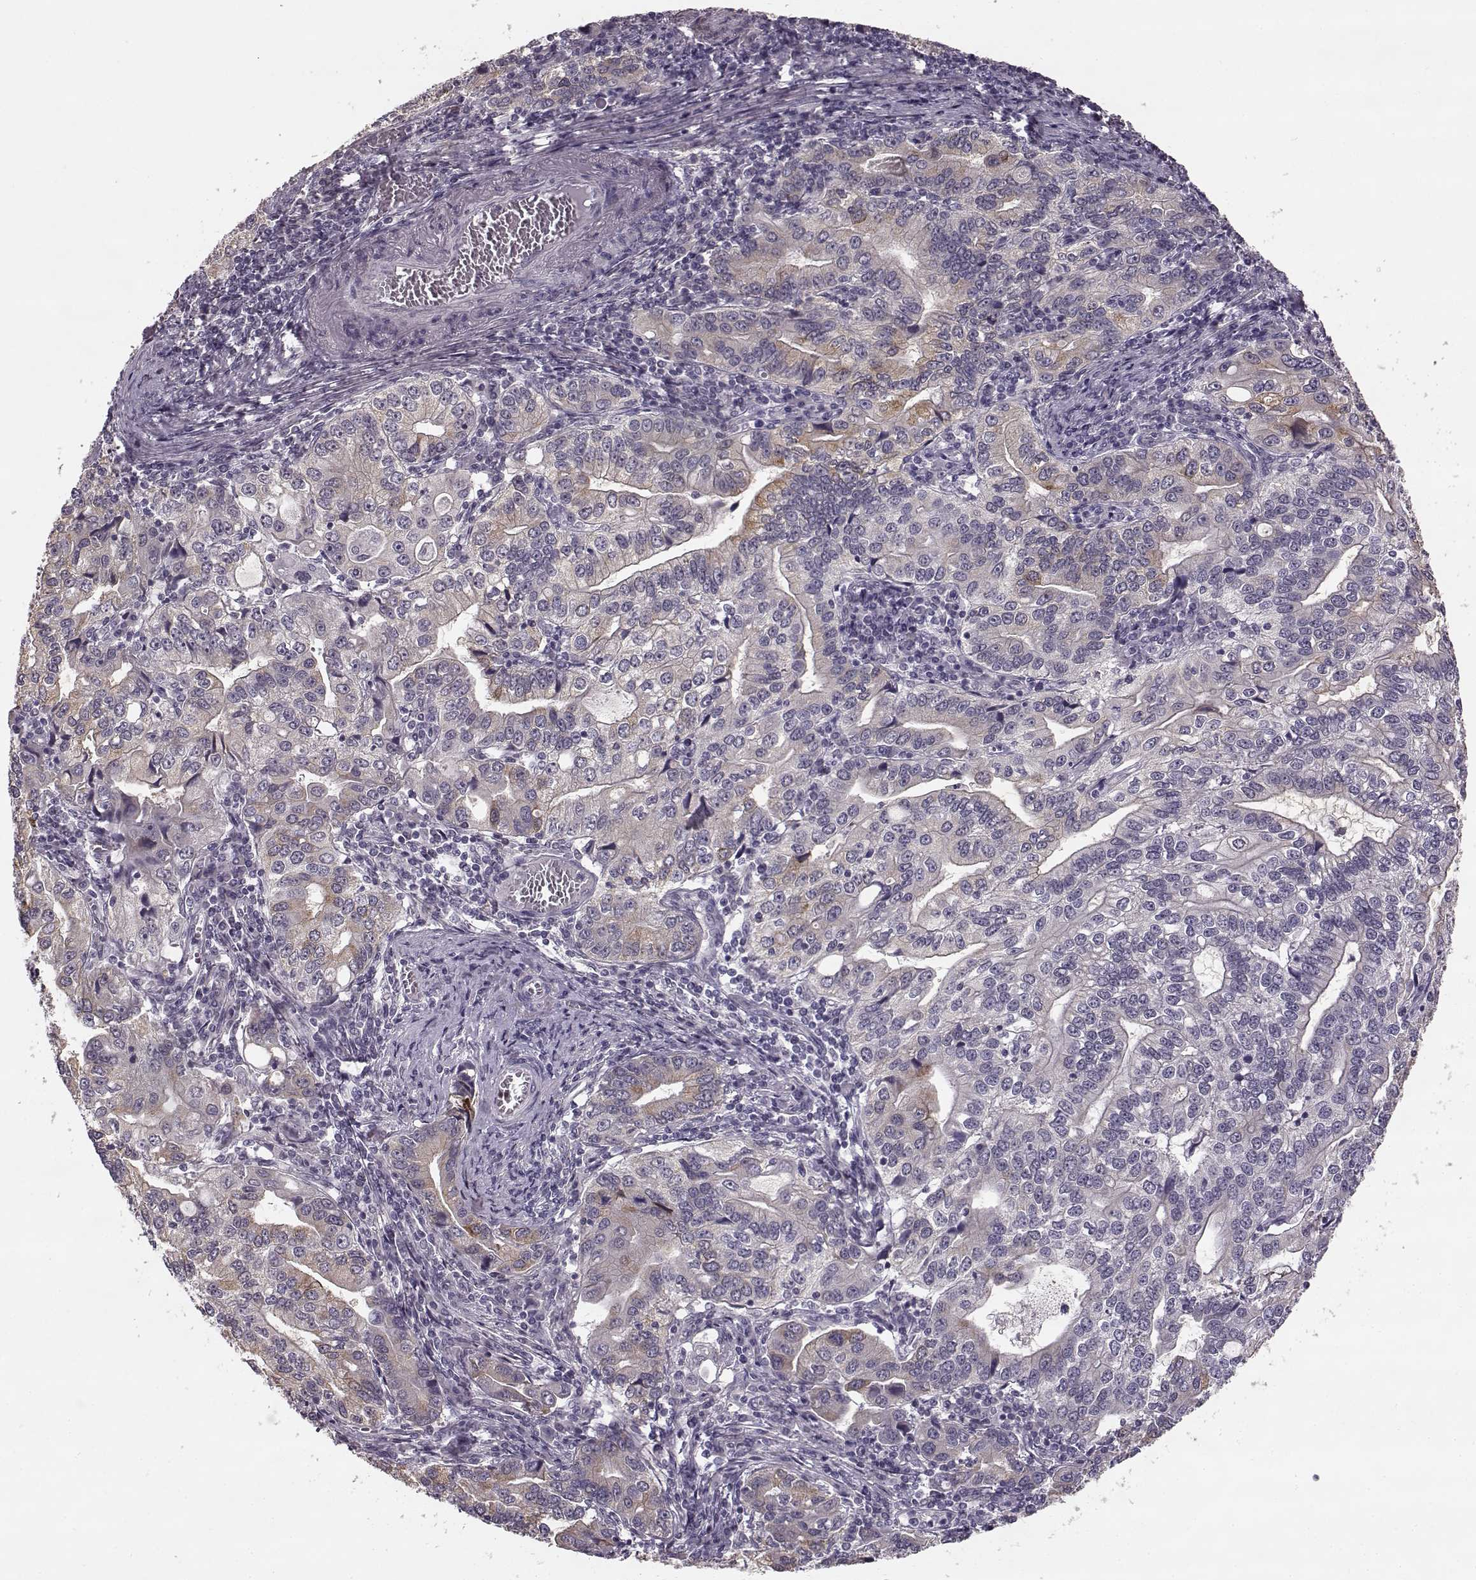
{"staining": {"intensity": "weak", "quantity": "25%-75%", "location": "cytoplasmic/membranous"}, "tissue": "stomach cancer", "cell_type": "Tumor cells", "image_type": "cancer", "snomed": [{"axis": "morphology", "description": "Adenocarcinoma, NOS"}, {"axis": "topography", "description": "Stomach, lower"}], "caption": "A photomicrograph of adenocarcinoma (stomach) stained for a protein shows weak cytoplasmic/membranous brown staining in tumor cells.", "gene": "MAP6D1", "patient": {"sex": "female", "age": 72}}